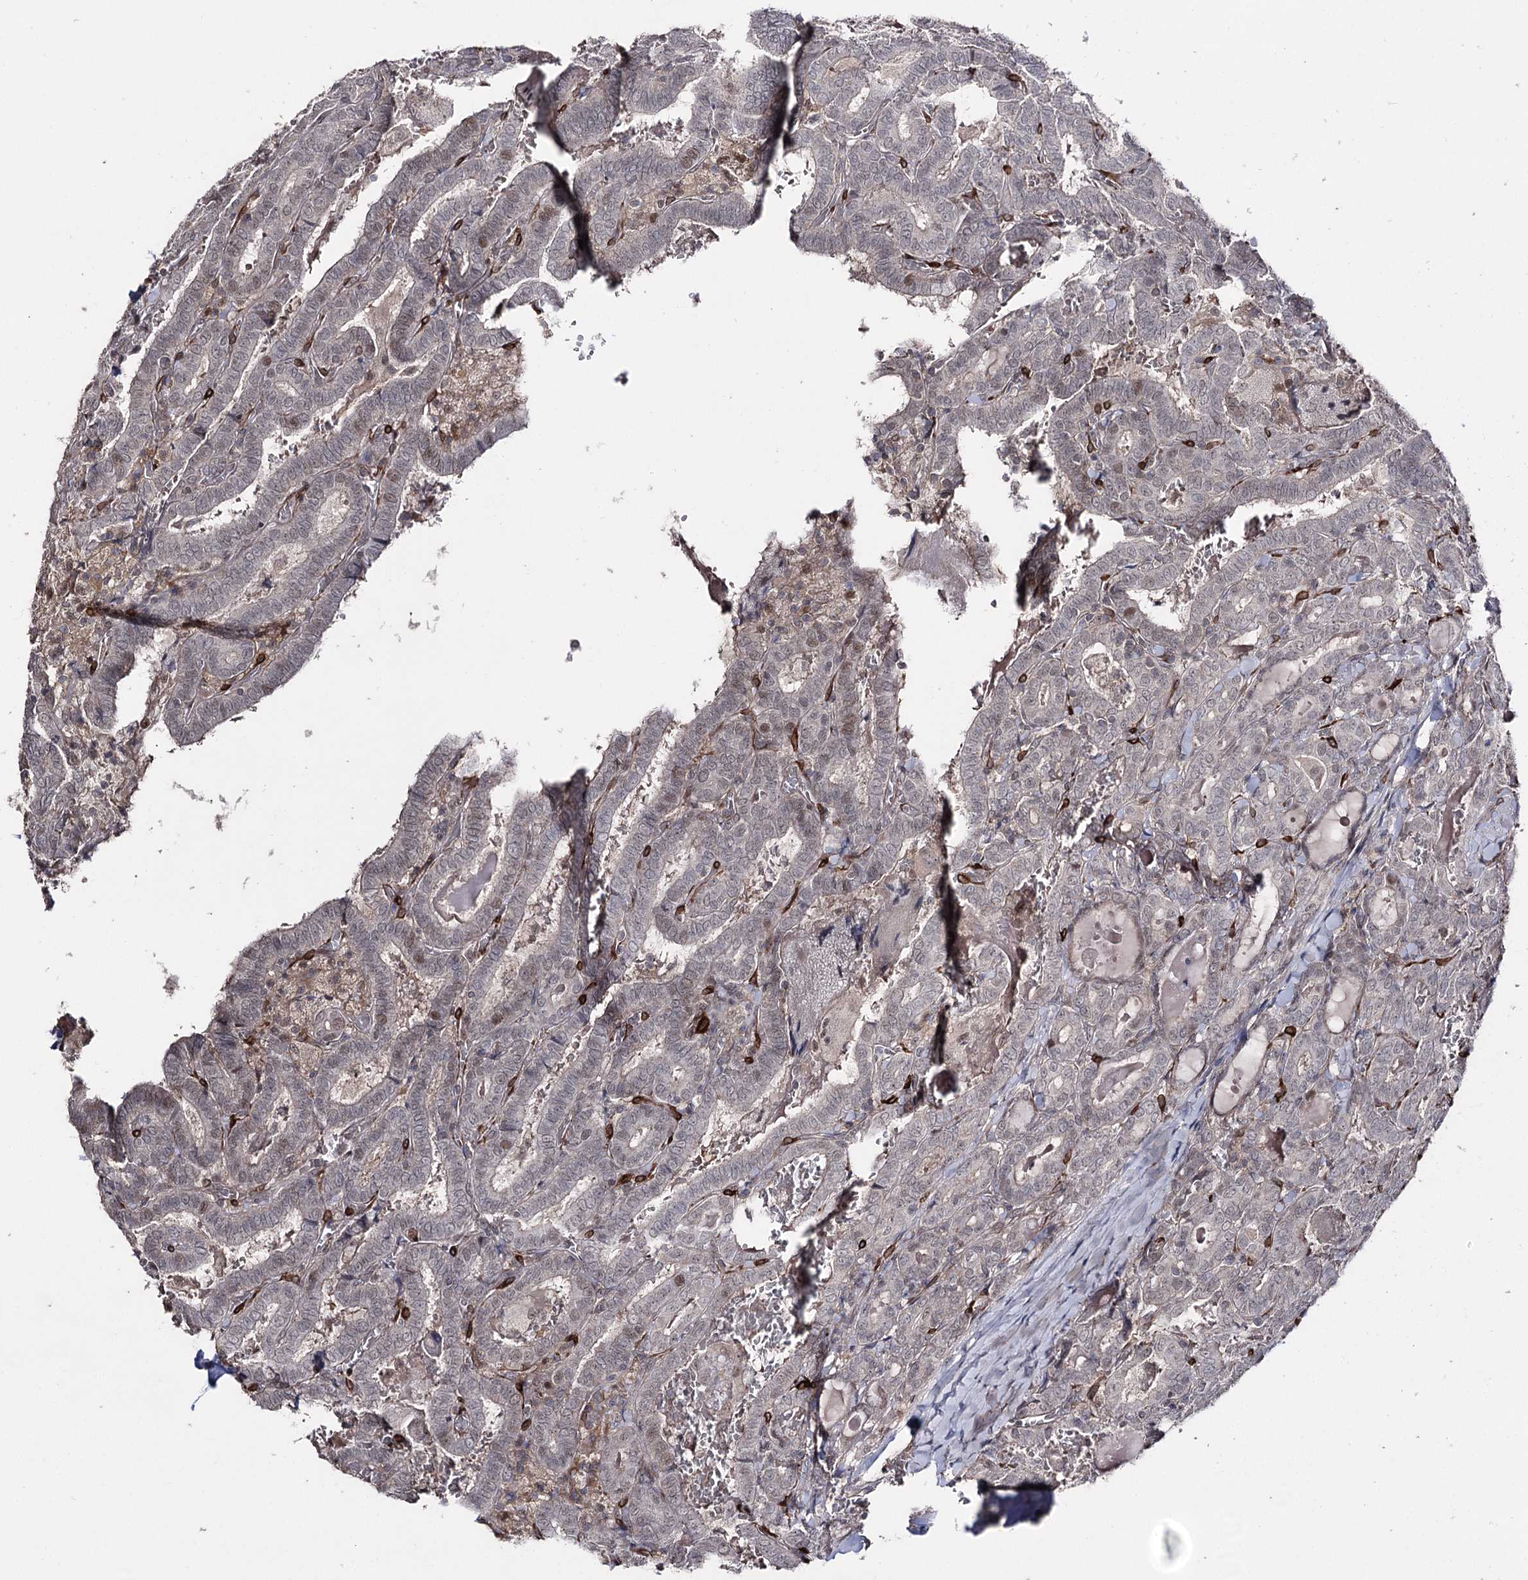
{"staining": {"intensity": "negative", "quantity": "none", "location": "none"}, "tissue": "thyroid cancer", "cell_type": "Tumor cells", "image_type": "cancer", "snomed": [{"axis": "morphology", "description": "Papillary adenocarcinoma, NOS"}, {"axis": "topography", "description": "Thyroid gland"}], "caption": "Tumor cells are negative for protein expression in human thyroid cancer.", "gene": "HSD11B2", "patient": {"sex": "female", "age": 72}}